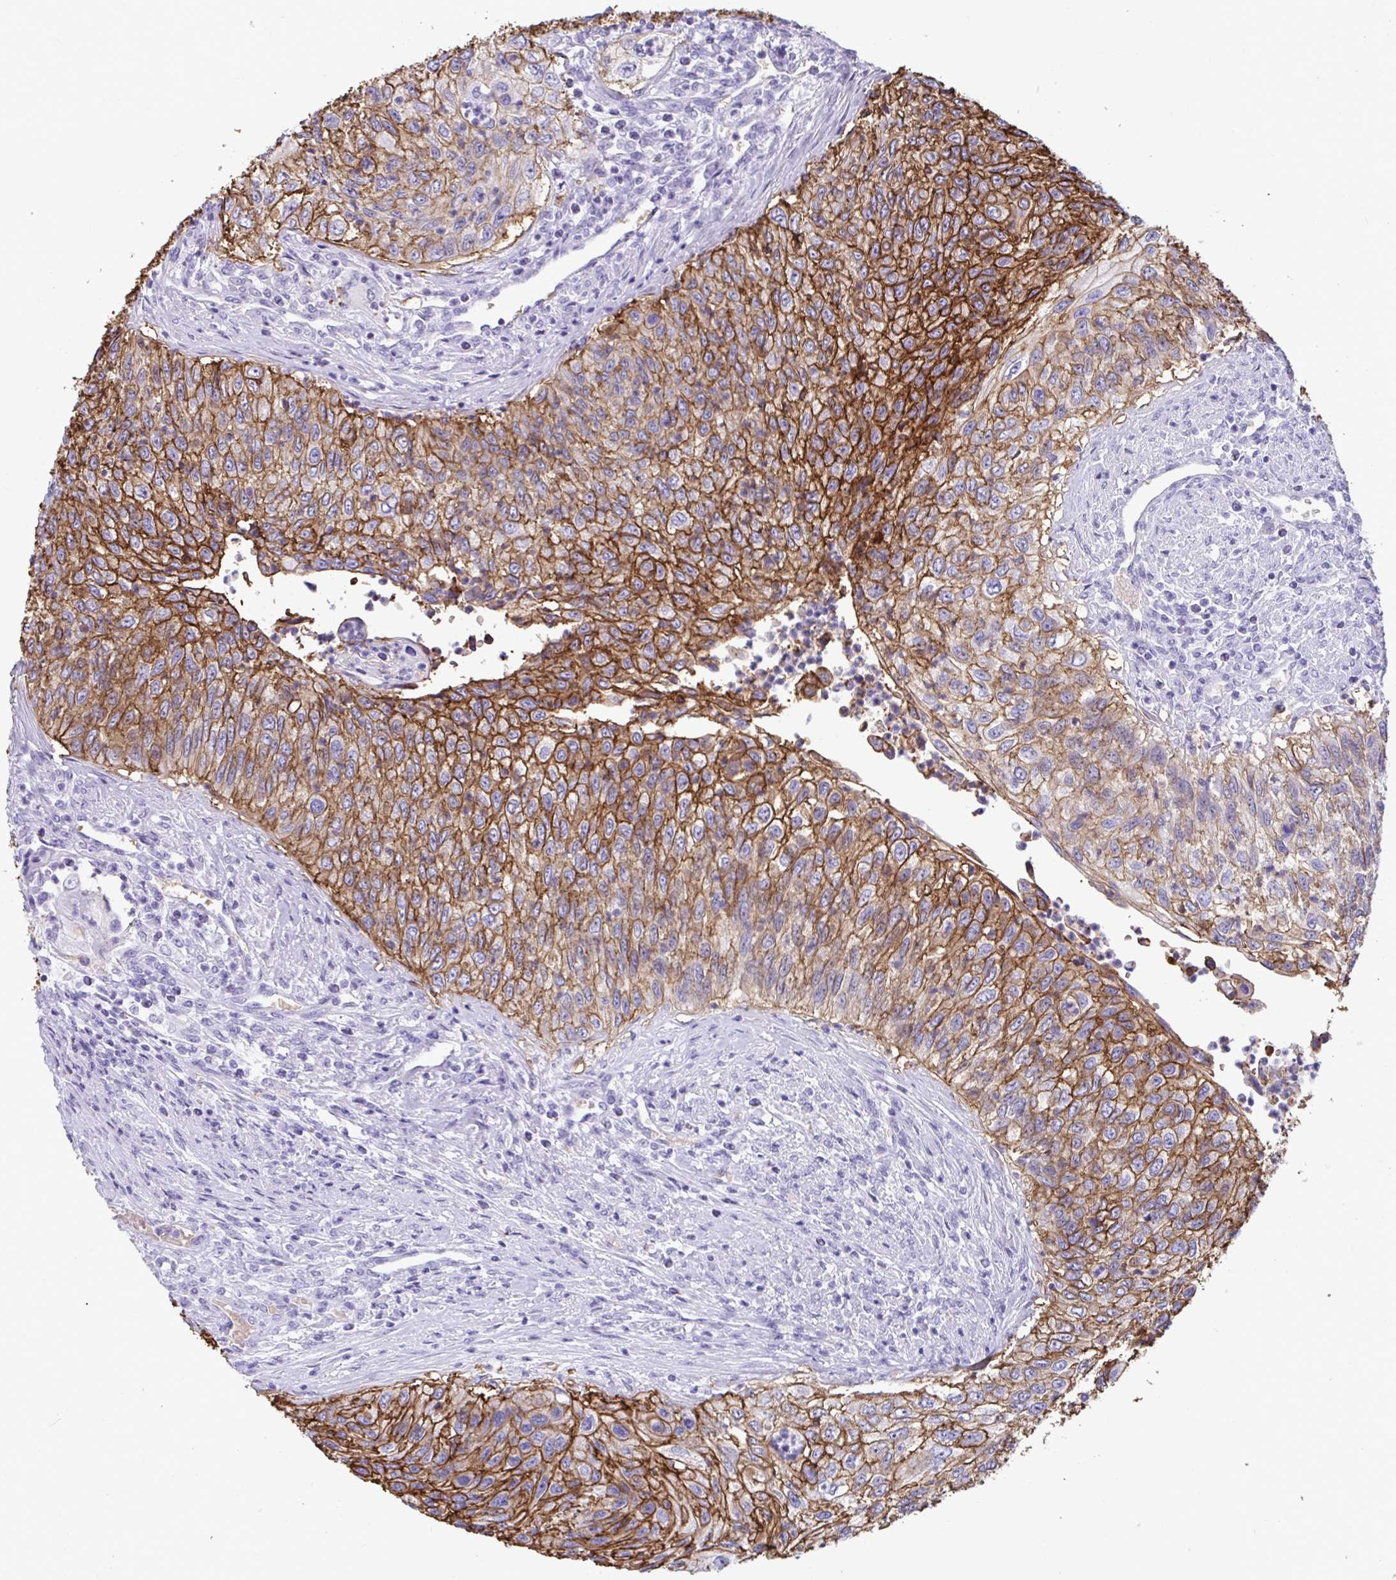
{"staining": {"intensity": "moderate", "quantity": ">75%", "location": "cytoplasmic/membranous"}, "tissue": "urothelial cancer", "cell_type": "Tumor cells", "image_type": "cancer", "snomed": [{"axis": "morphology", "description": "Urothelial carcinoma, High grade"}, {"axis": "topography", "description": "Urinary bladder"}], "caption": "Immunohistochemistry of urothelial cancer demonstrates medium levels of moderate cytoplasmic/membranous staining in about >75% of tumor cells.", "gene": "SLC2A1", "patient": {"sex": "female", "age": 60}}